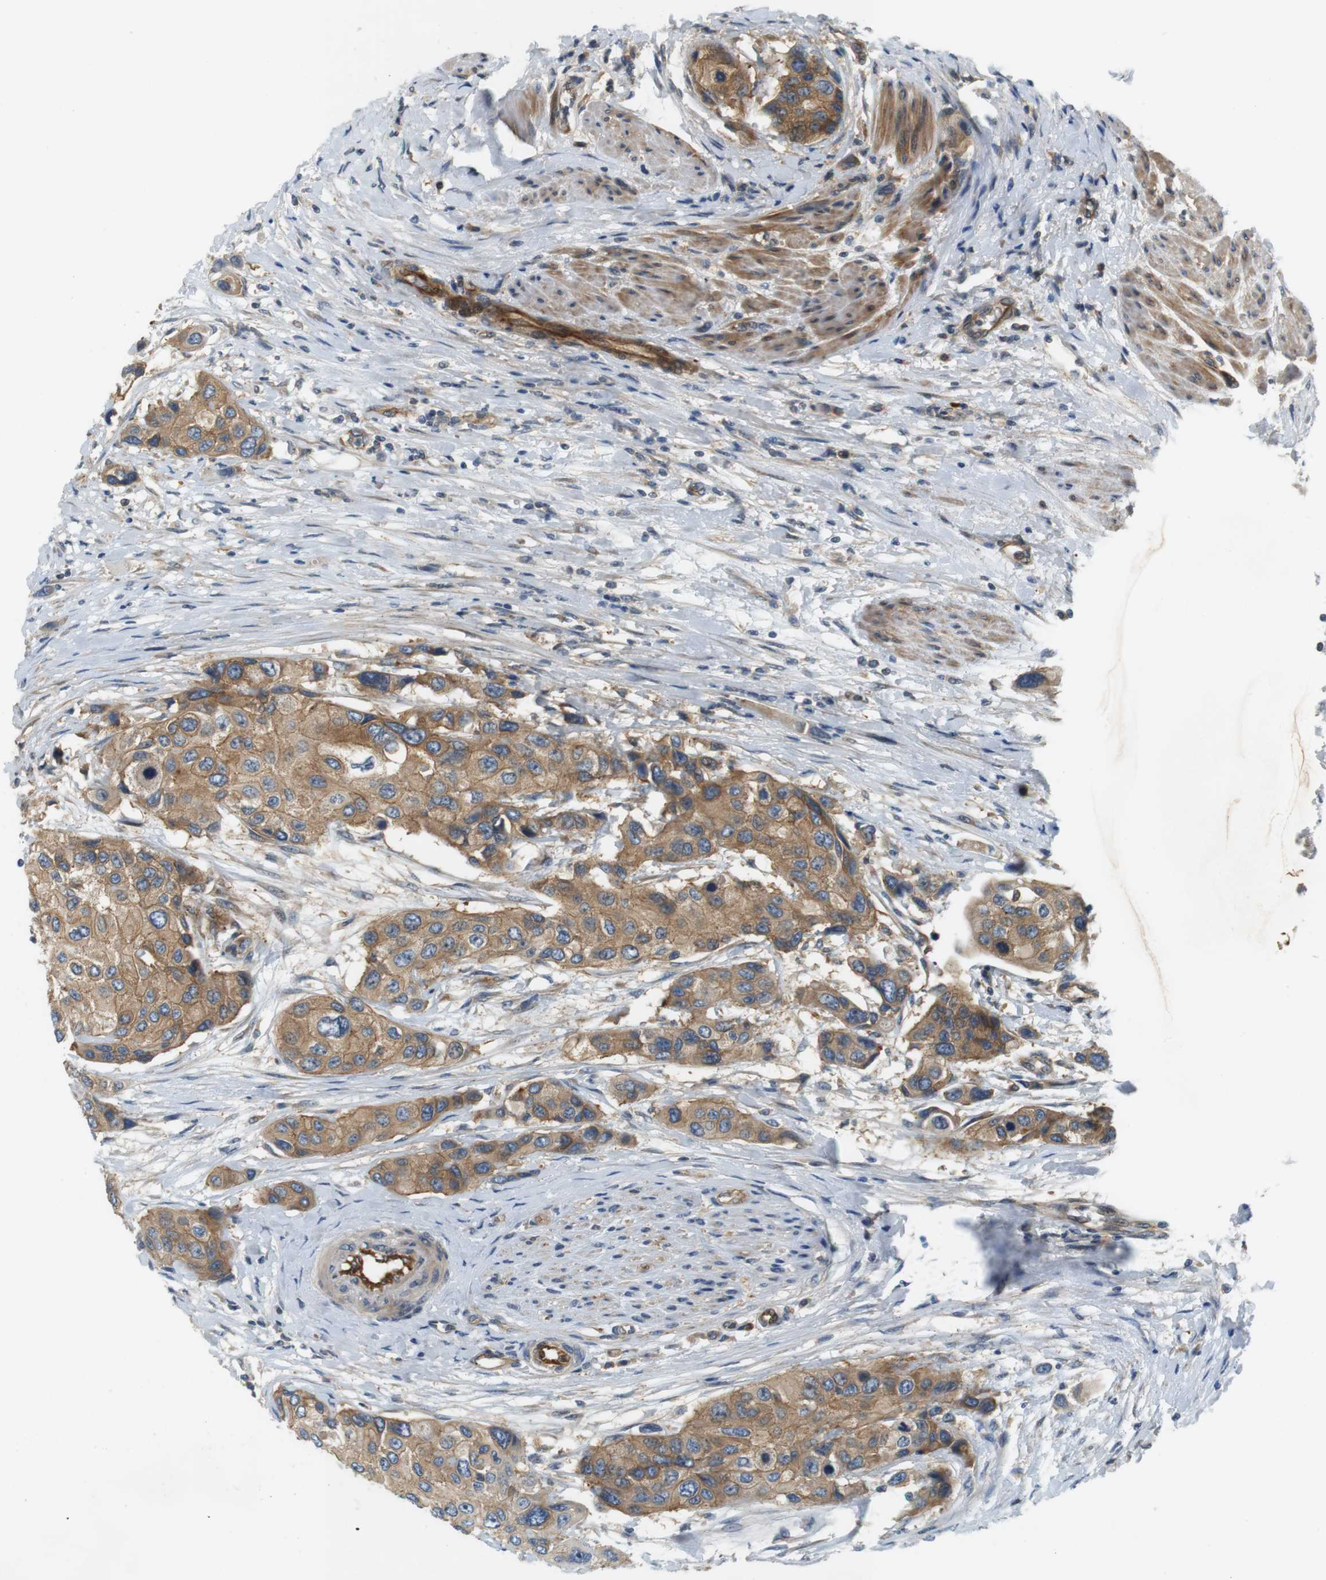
{"staining": {"intensity": "moderate", "quantity": ">75%", "location": "cytoplasmic/membranous"}, "tissue": "urothelial cancer", "cell_type": "Tumor cells", "image_type": "cancer", "snomed": [{"axis": "morphology", "description": "Urothelial carcinoma, High grade"}, {"axis": "topography", "description": "Urinary bladder"}], "caption": "This micrograph shows urothelial cancer stained with IHC to label a protein in brown. The cytoplasmic/membranous of tumor cells show moderate positivity for the protein. Nuclei are counter-stained blue.", "gene": "SH3GLB1", "patient": {"sex": "female", "age": 56}}